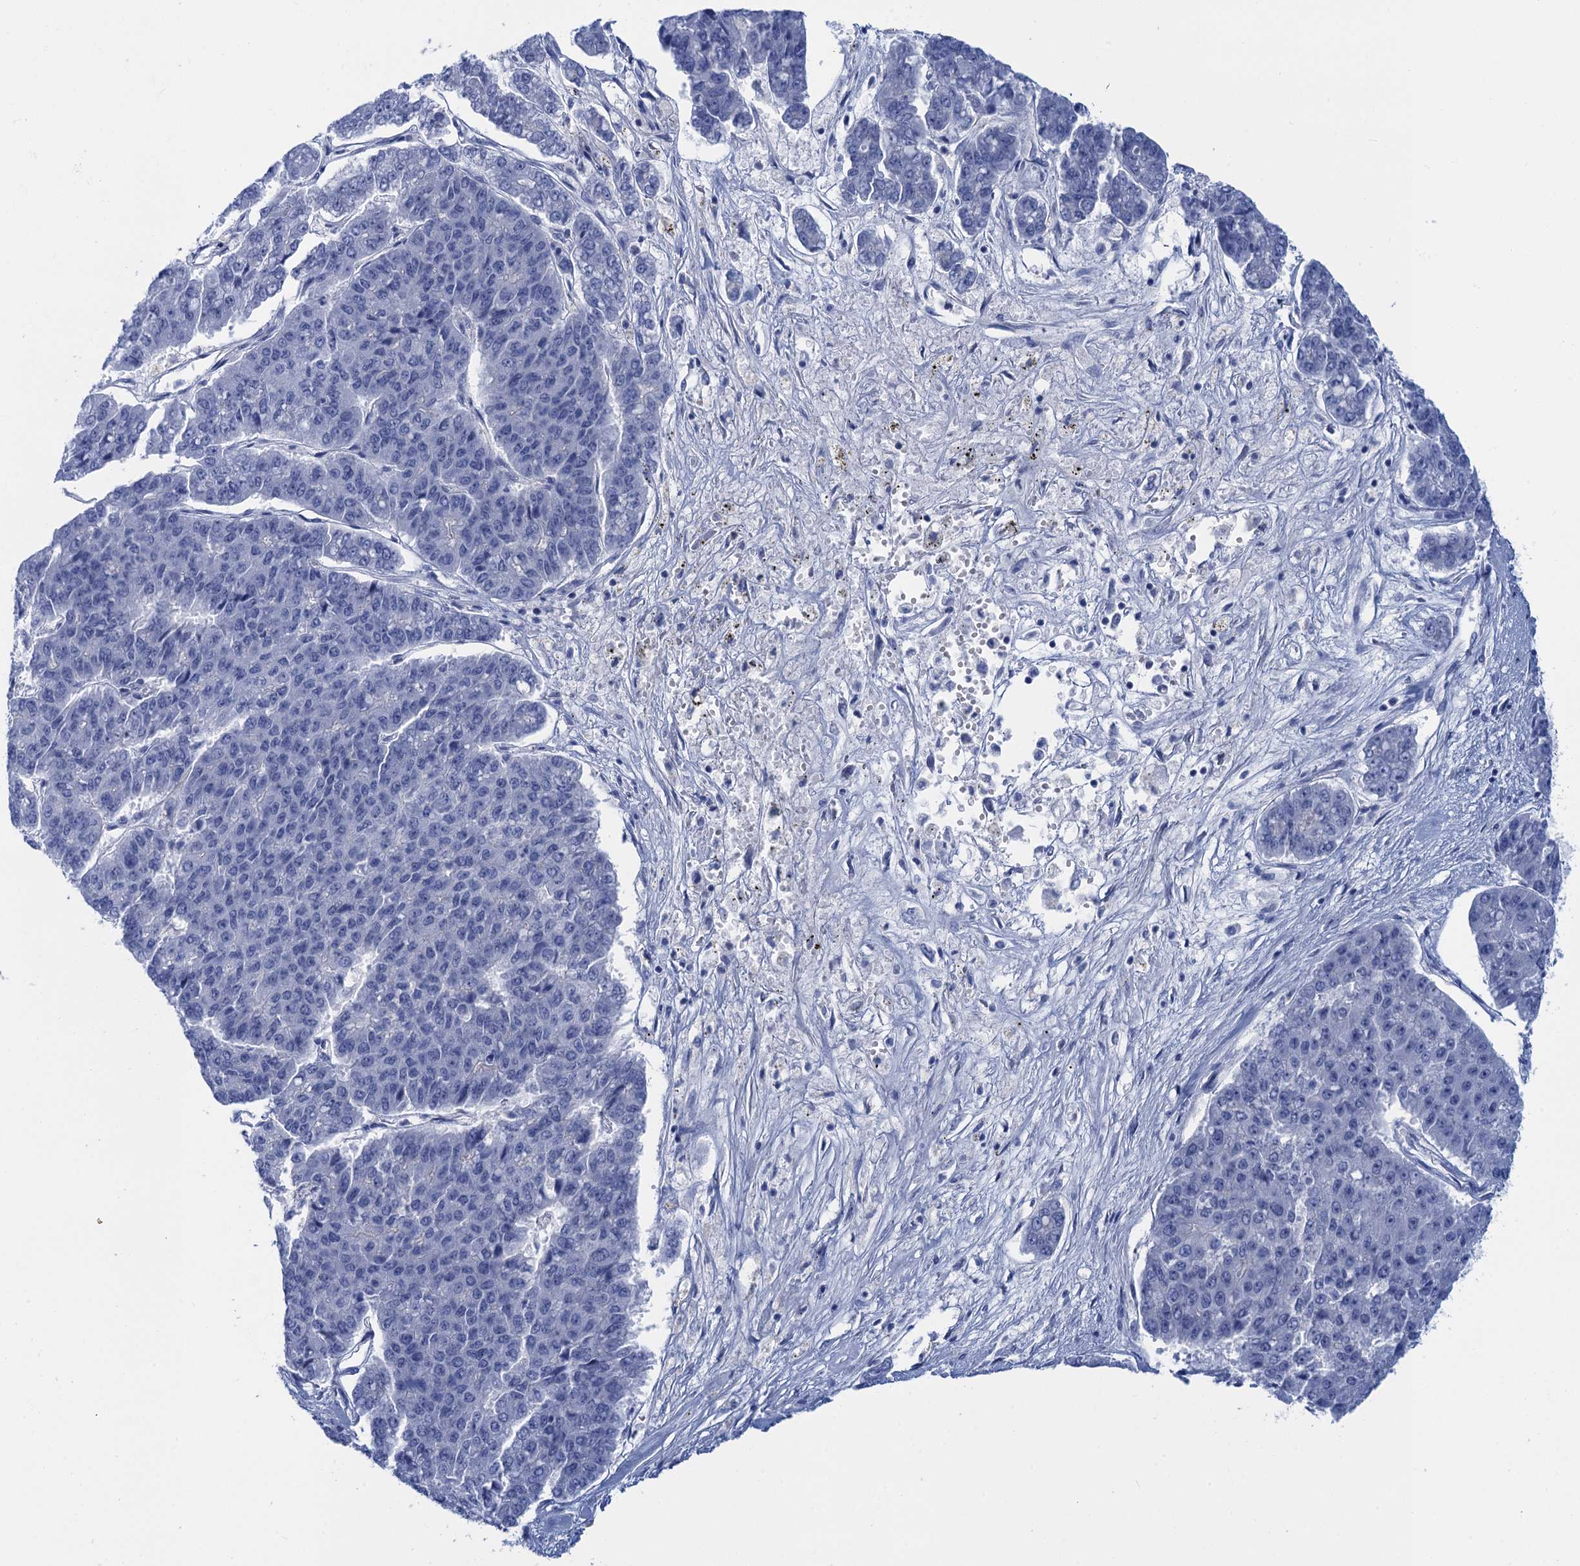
{"staining": {"intensity": "negative", "quantity": "none", "location": "none"}, "tissue": "pancreatic cancer", "cell_type": "Tumor cells", "image_type": "cancer", "snomed": [{"axis": "morphology", "description": "Adenocarcinoma, NOS"}, {"axis": "topography", "description": "Pancreas"}], "caption": "Adenocarcinoma (pancreatic) was stained to show a protein in brown. There is no significant staining in tumor cells.", "gene": "CALML5", "patient": {"sex": "male", "age": 50}}